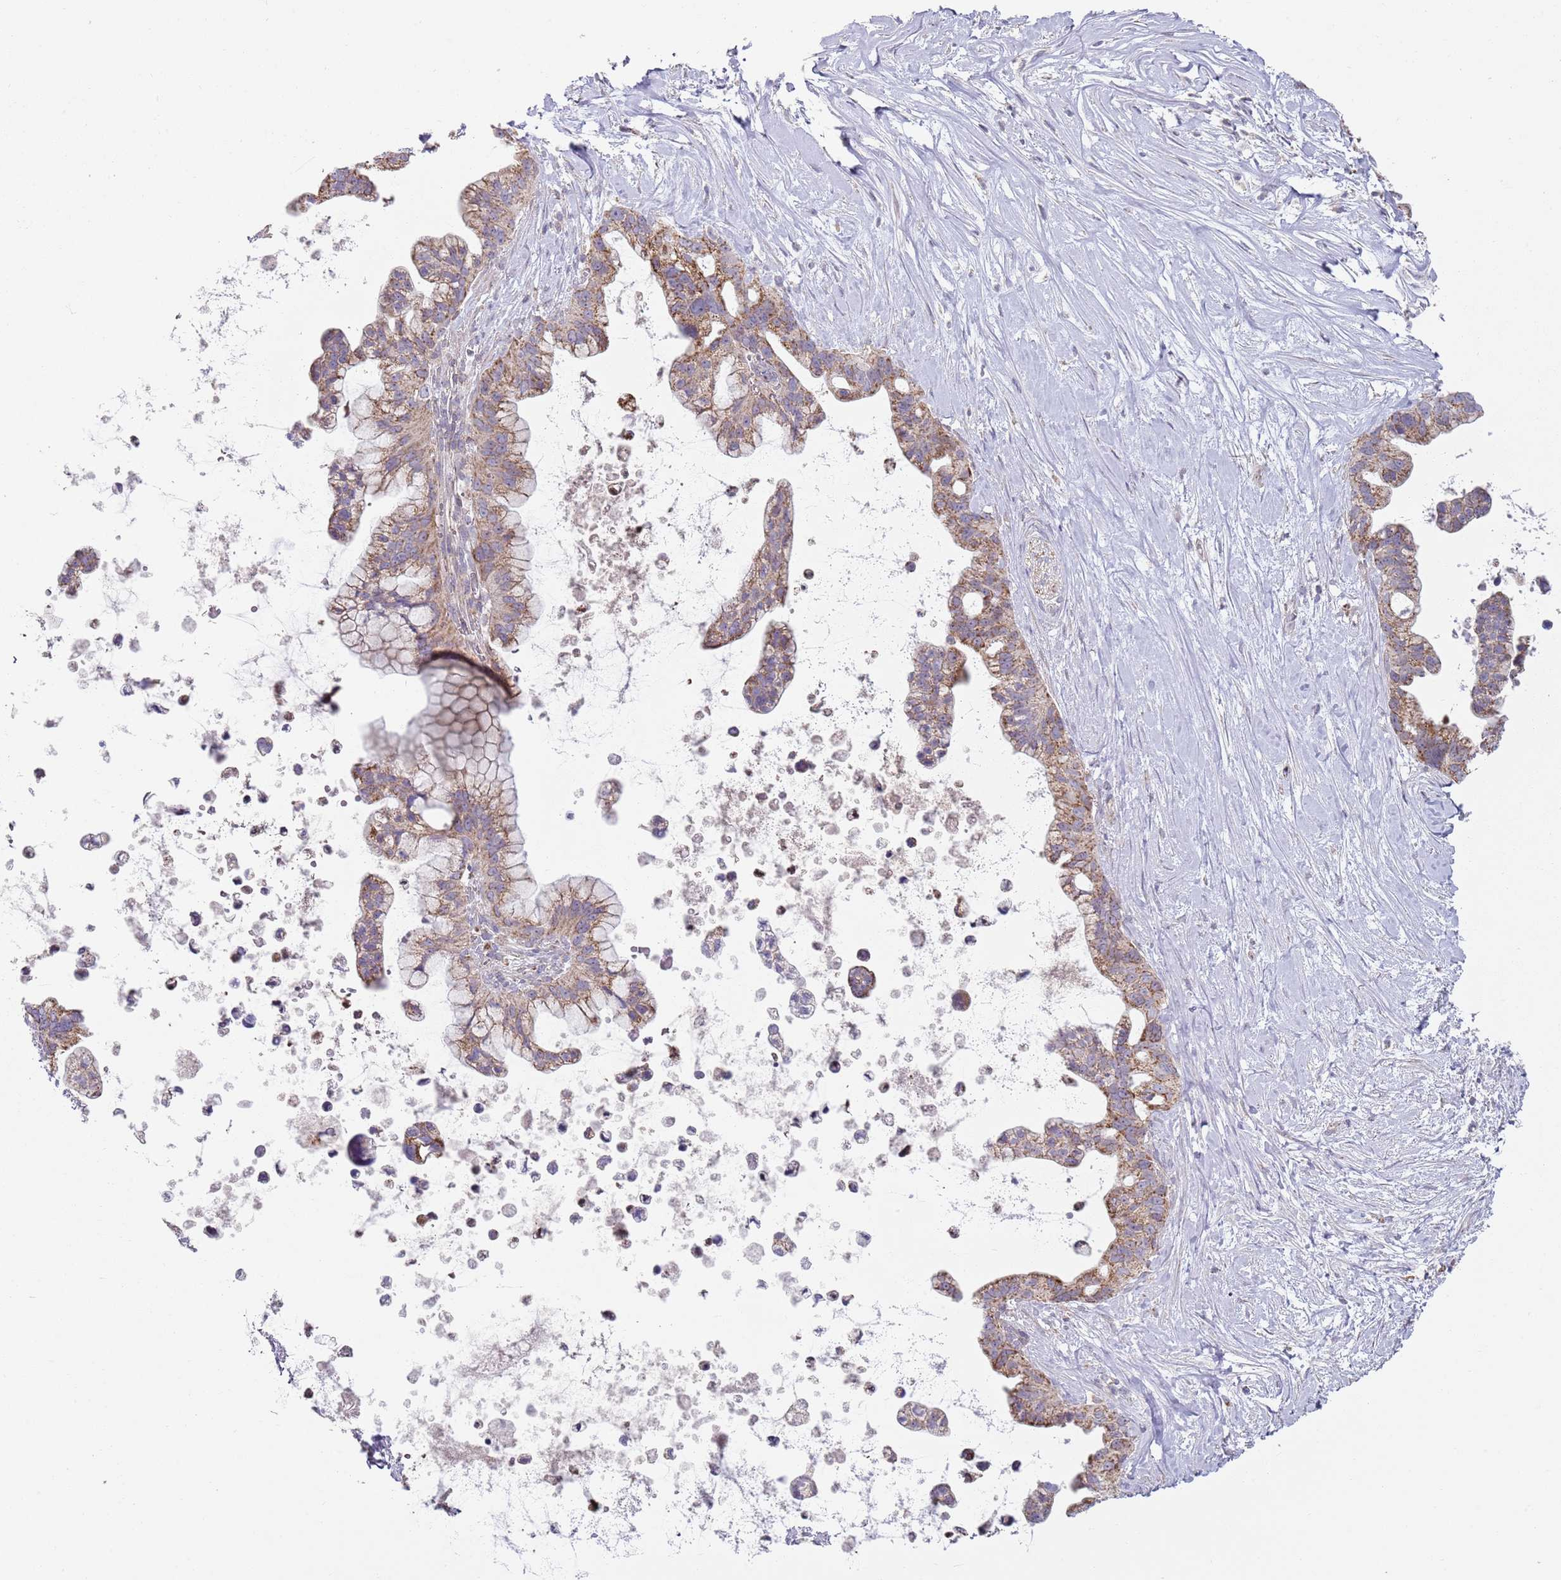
{"staining": {"intensity": "moderate", "quantity": ">75%", "location": "cytoplasmic/membranous"}, "tissue": "pancreatic cancer", "cell_type": "Tumor cells", "image_type": "cancer", "snomed": [{"axis": "morphology", "description": "Adenocarcinoma, NOS"}, {"axis": "topography", "description": "Pancreas"}], "caption": "IHC (DAB) staining of pancreatic cancer exhibits moderate cytoplasmic/membranous protein expression in approximately >75% of tumor cells.", "gene": "GAS8", "patient": {"sex": "female", "age": 83}}